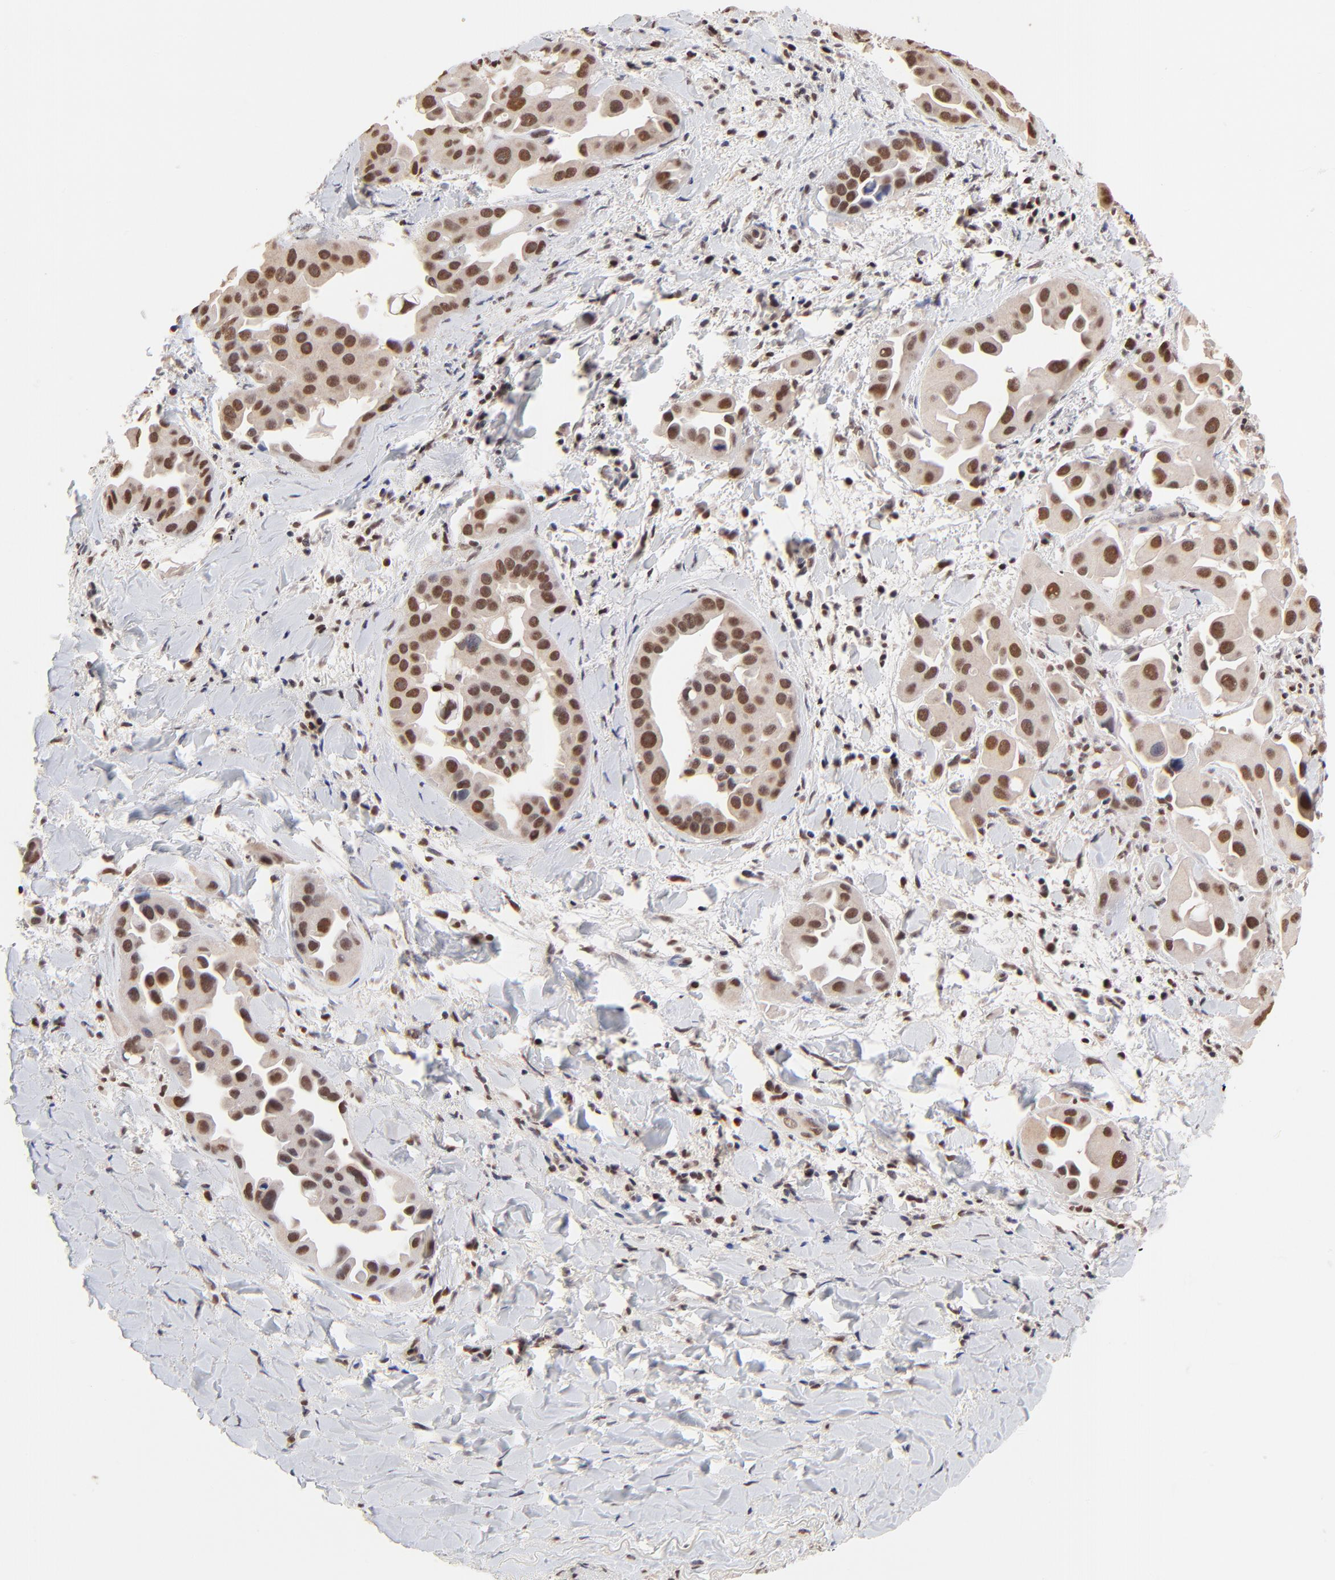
{"staining": {"intensity": "moderate", "quantity": ">75%", "location": "cytoplasmic/membranous,nuclear"}, "tissue": "lung cancer", "cell_type": "Tumor cells", "image_type": "cancer", "snomed": [{"axis": "morphology", "description": "Normal tissue, NOS"}, {"axis": "morphology", "description": "Adenocarcinoma, NOS"}, {"axis": "topography", "description": "Bronchus"}], "caption": "This histopathology image exhibits adenocarcinoma (lung) stained with immunohistochemistry to label a protein in brown. The cytoplasmic/membranous and nuclear of tumor cells show moderate positivity for the protein. Nuclei are counter-stained blue.", "gene": "DSN1", "patient": {"sex": "male", "age": 68}}